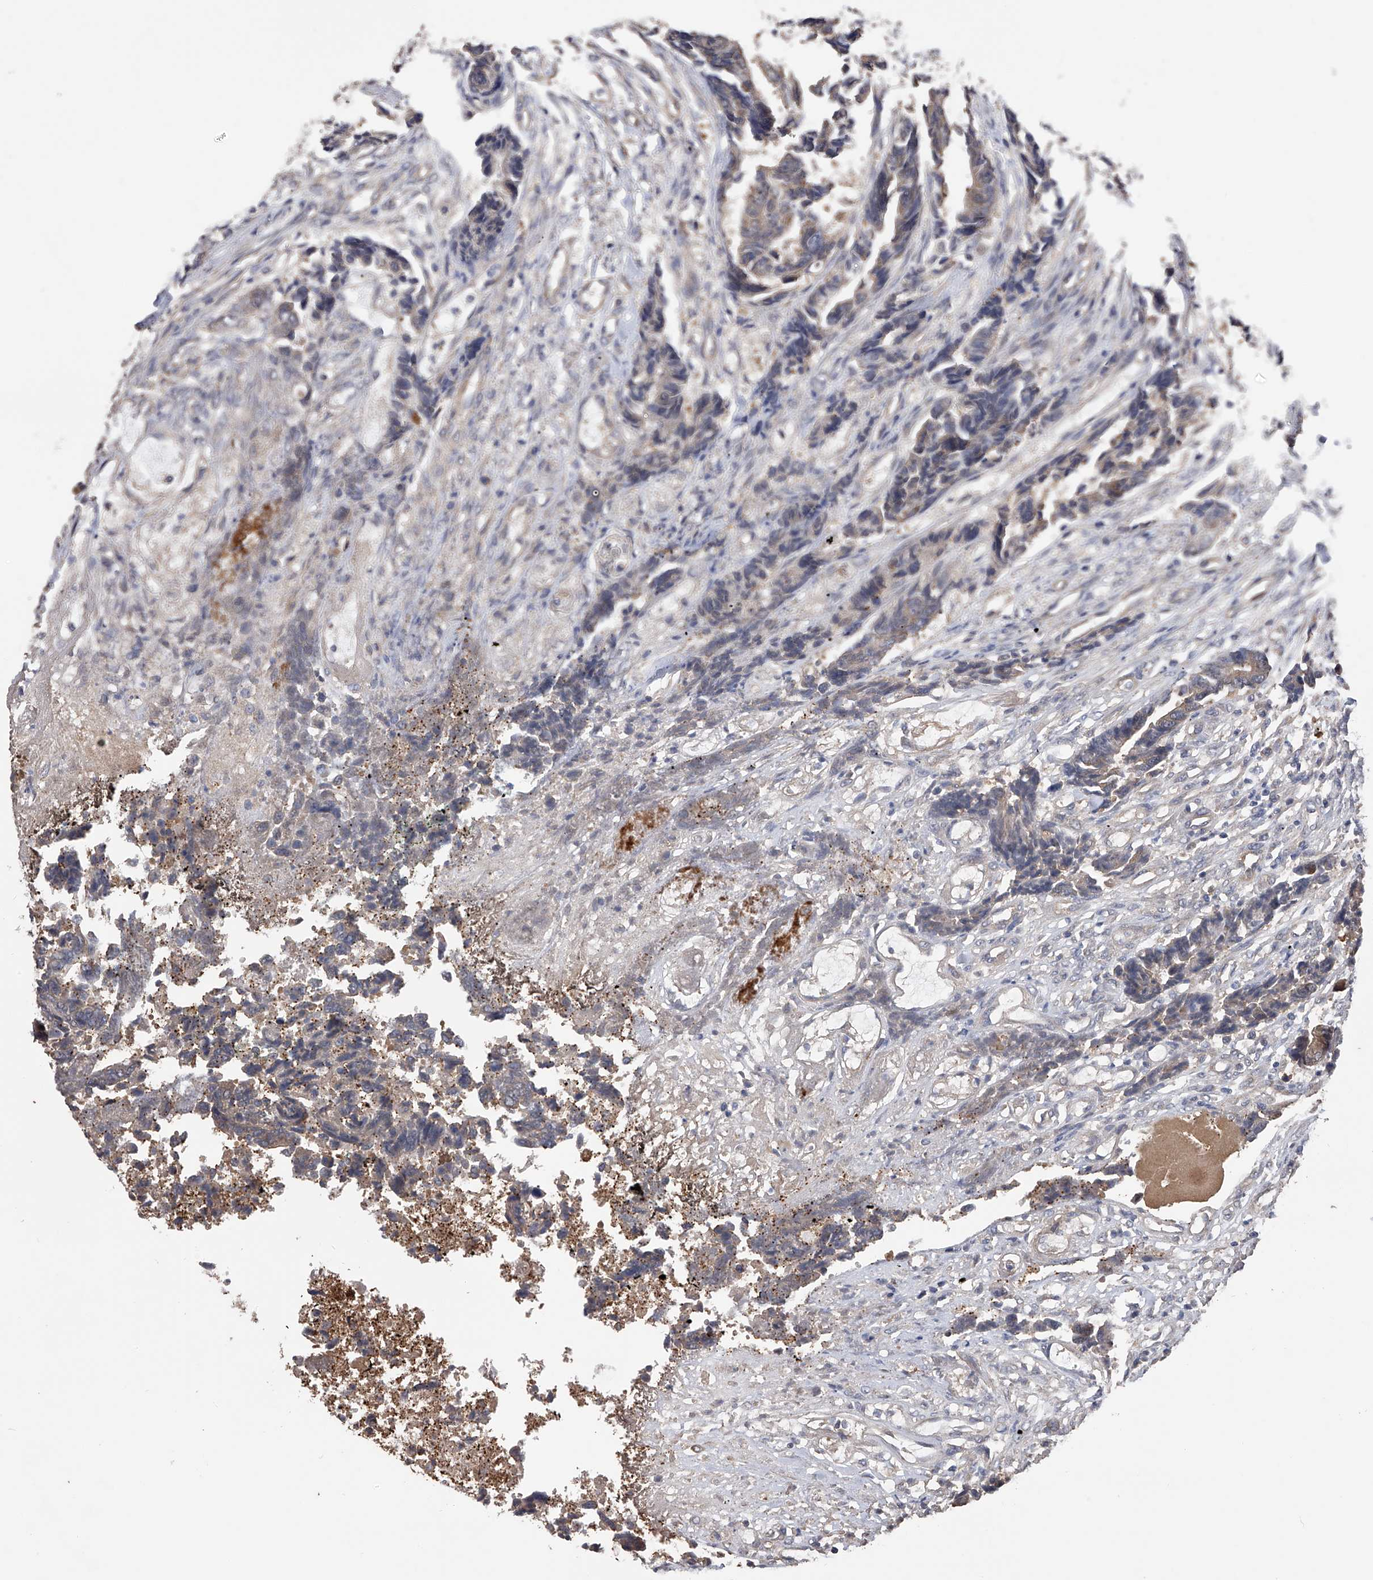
{"staining": {"intensity": "negative", "quantity": "none", "location": "none"}, "tissue": "colorectal cancer", "cell_type": "Tumor cells", "image_type": "cancer", "snomed": [{"axis": "morphology", "description": "Adenocarcinoma, NOS"}, {"axis": "topography", "description": "Rectum"}], "caption": "Immunohistochemistry of colorectal cancer (adenocarcinoma) exhibits no expression in tumor cells. (DAB immunohistochemistry (IHC) visualized using brightfield microscopy, high magnification).", "gene": "CFAP298", "patient": {"sex": "male", "age": 84}}